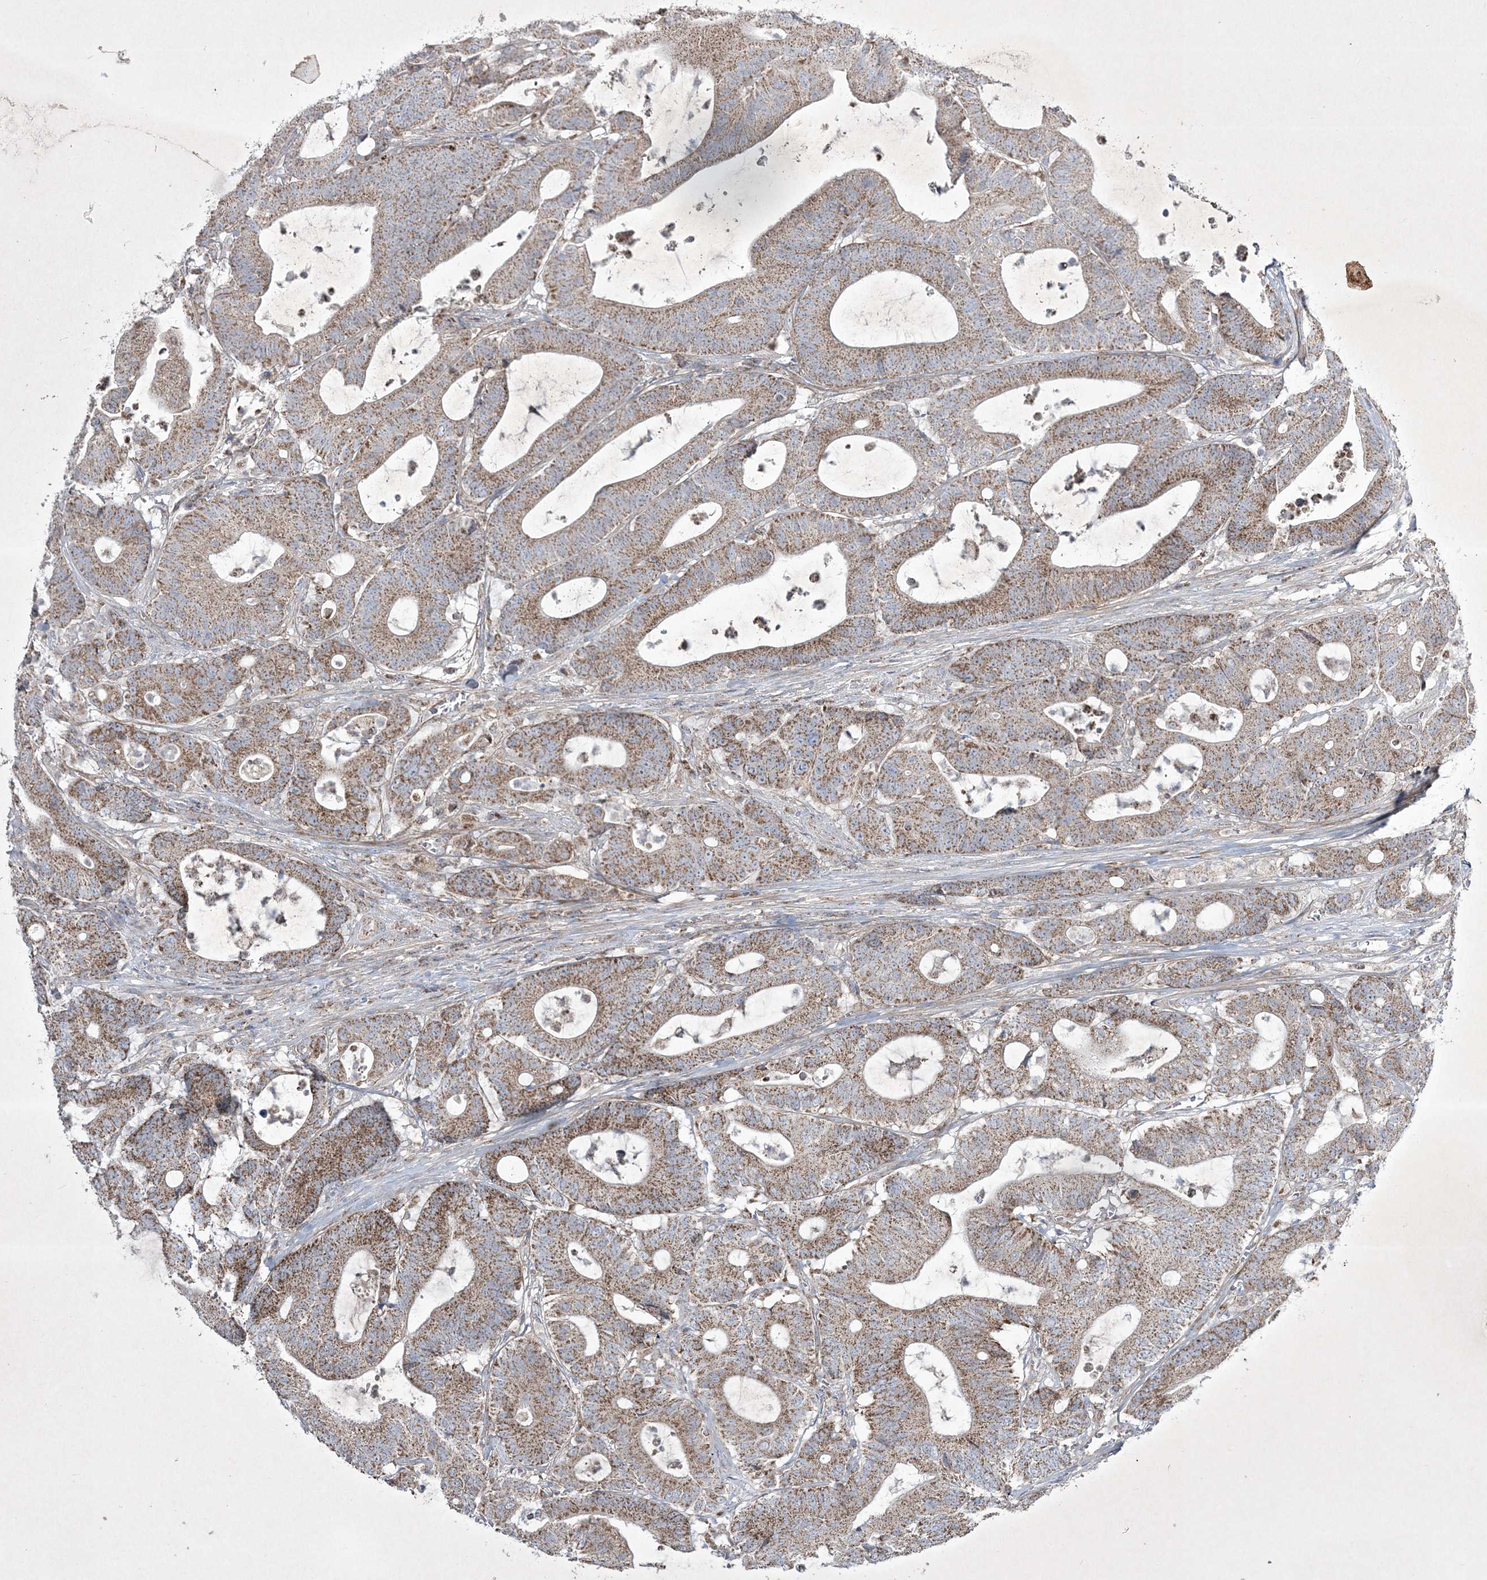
{"staining": {"intensity": "moderate", "quantity": ">75%", "location": "cytoplasmic/membranous"}, "tissue": "colorectal cancer", "cell_type": "Tumor cells", "image_type": "cancer", "snomed": [{"axis": "morphology", "description": "Adenocarcinoma, NOS"}, {"axis": "topography", "description": "Colon"}], "caption": "High-magnification brightfield microscopy of colorectal adenocarcinoma stained with DAB (3,3'-diaminobenzidine) (brown) and counterstained with hematoxylin (blue). tumor cells exhibit moderate cytoplasmic/membranous positivity is appreciated in approximately>75% of cells. The protein is stained brown, and the nuclei are stained in blue (DAB IHC with brightfield microscopy, high magnification).", "gene": "RICTOR", "patient": {"sex": "female", "age": 84}}